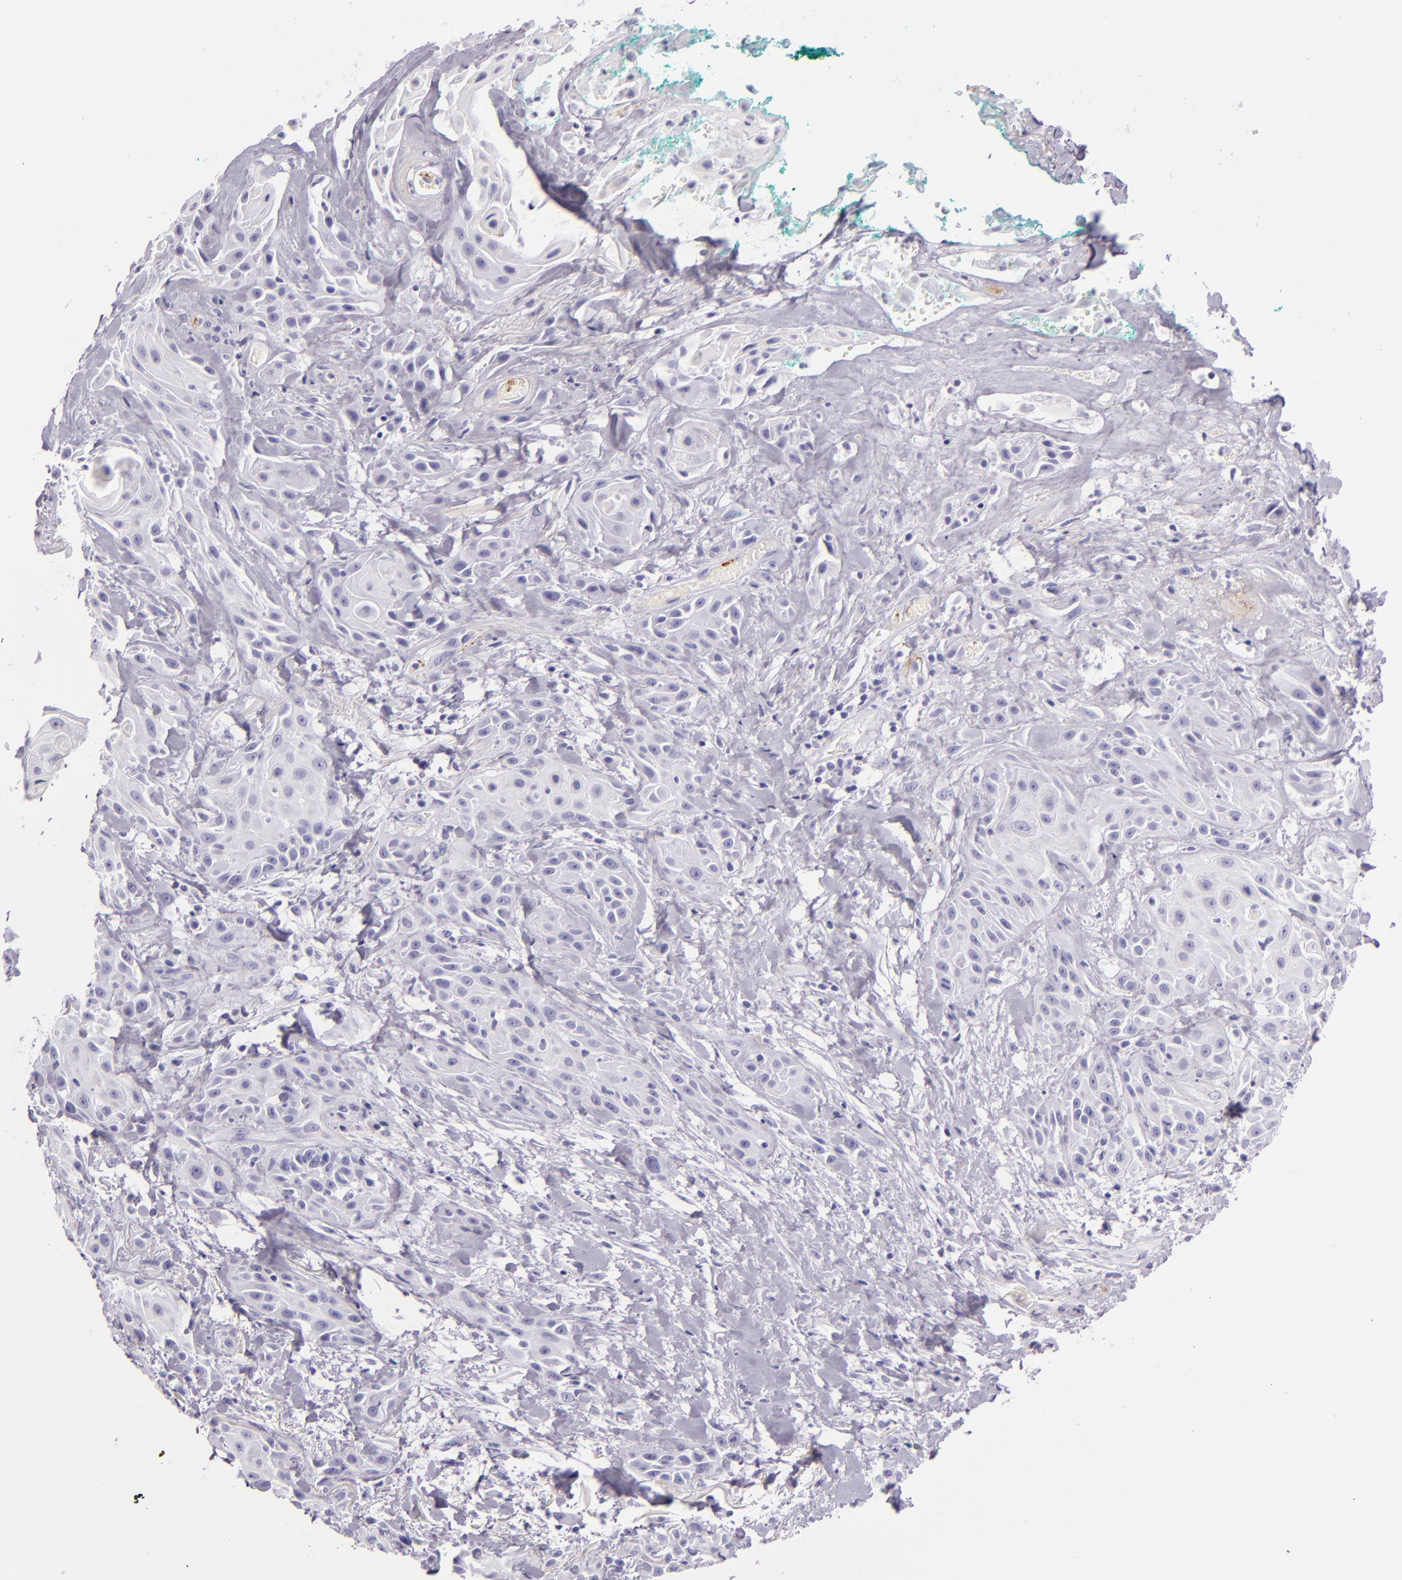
{"staining": {"intensity": "negative", "quantity": "none", "location": "none"}, "tissue": "skin cancer", "cell_type": "Tumor cells", "image_type": "cancer", "snomed": [{"axis": "morphology", "description": "Squamous cell carcinoma, NOS"}, {"axis": "topography", "description": "Skin"}, {"axis": "topography", "description": "Anal"}], "caption": "This histopathology image is of skin cancer (squamous cell carcinoma) stained with immunohistochemistry (IHC) to label a protein in brown with the nuclei are counter-stained blue. There is no positivity in tumor cells.", "gene": "SELP", "patient": {"sex": "male", "age": 64}}